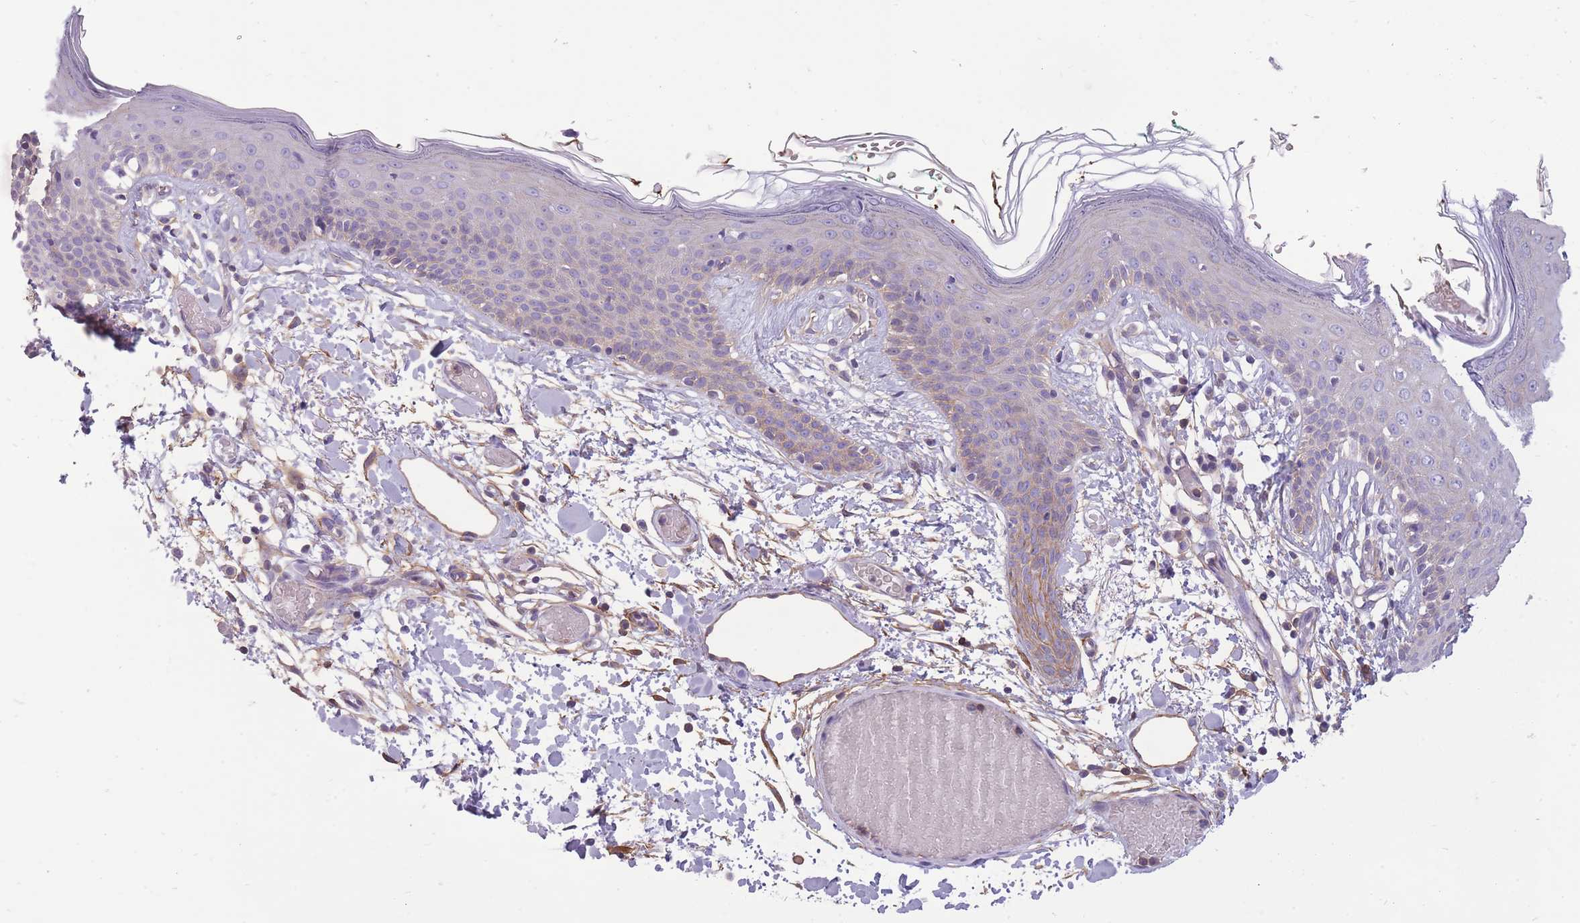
{"staining": {"intensity": "negative", "quantity": "none", "location": "none"}, "tissue": "skin", "cell_type": "Fibroblasts", "image_type": "normal", "snomed": [{"axis": "morphology", "description": "Normal tissue, NOS"}, {"axis": "topography", "description": "Skin"}], "caption": "A micrograph of skin stained for a protein shows no brown staining in fibroblasts. The staining was performed using DAB to visualize the protein expression in brown, while the nuclei were stained in blue with hematoxylin (Magnification: 20x).", "gene": "ADD1", "patient": {"sex": "male", "age": 79}}